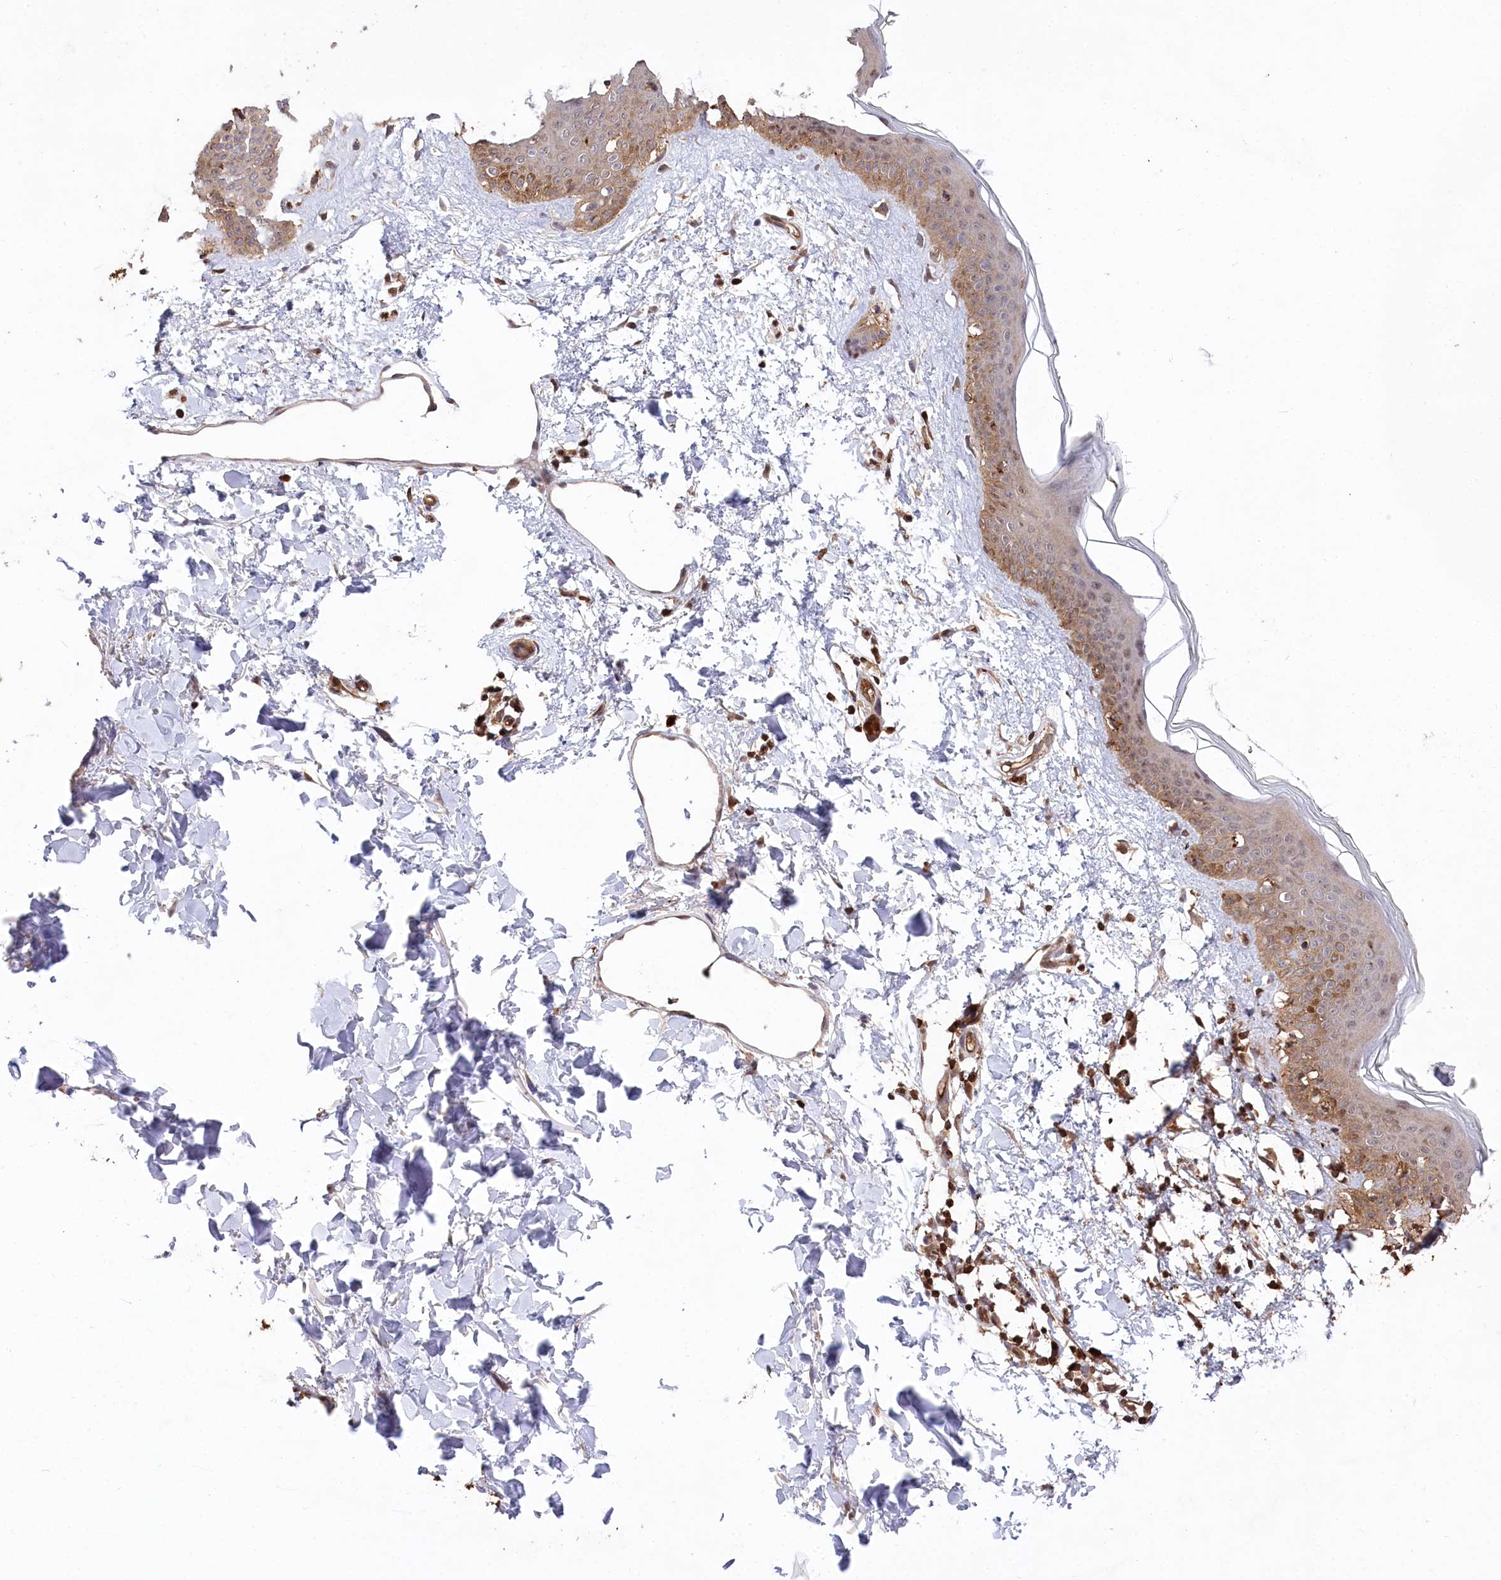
{"staining": {"intensity": "strong", "quantity": ">75%", "location": "cytoplasmic/membranous,nuclear"}, "tissue": "skin", "cell_type": "Fibroblasts", "image_type": "normal", "snomed": [{"axis": "morphology", "description": "Normal tissue, NOS"}, {"axis": "topography", "description": "Skin"}], "caption": "A brown stain shows strong cytoplasmic/membranous,nuclear positivity of a protein in fibroblasts of normal skin.", "gene": "LSG1", "patient": {"sex": "female", "age": 58}}